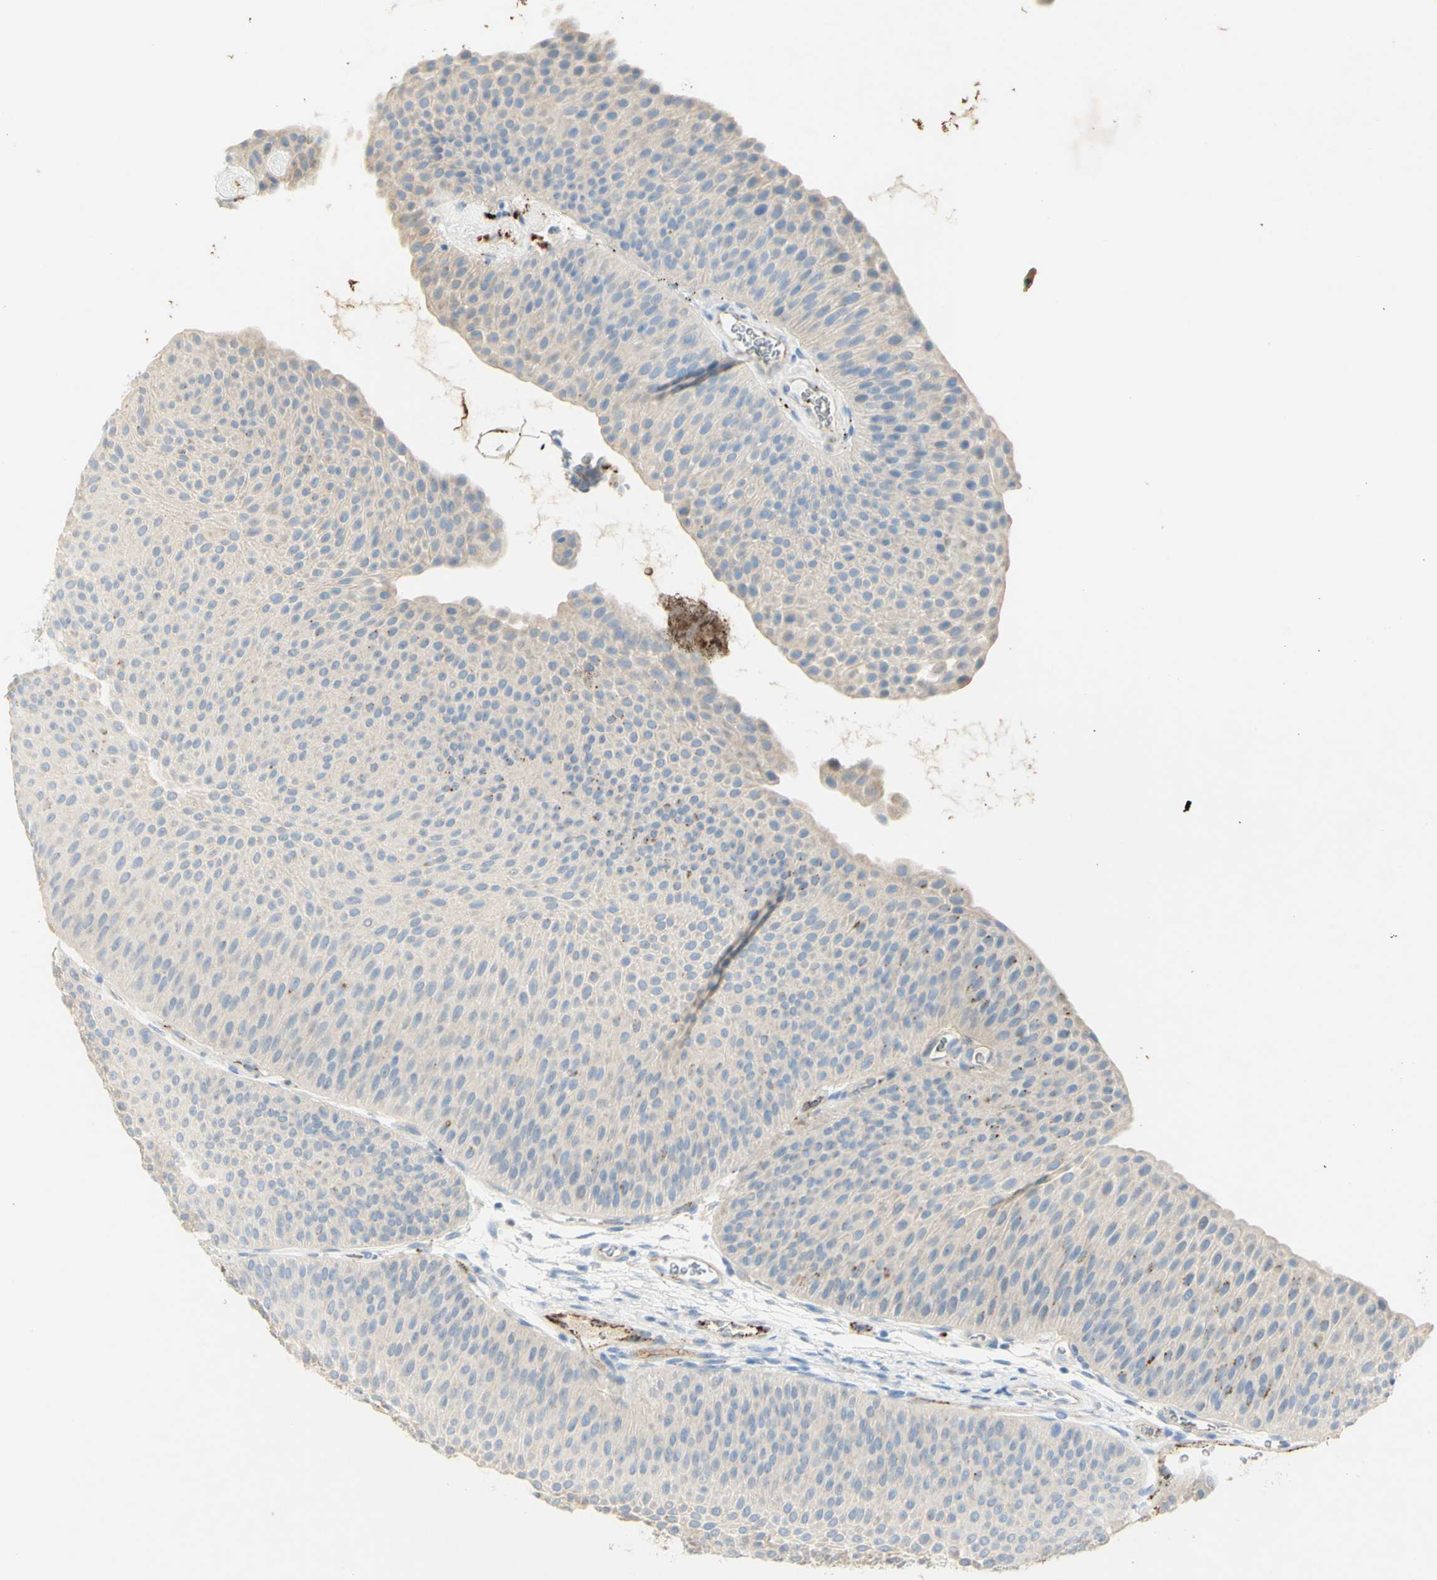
{"staining": {"intensity": "weak", "quantity": "<25%", "location": "cytoplasmic/membranous"}, "tissue": "urothelial cancer", "cell_type": "Tumor cells", "image_type": "cancer", "snomed": [{"axis": "morphology", "description": "Urothelial carcinoma, Low grade"}, {"axis": "topography", "description": "Urinary bladder"}], "caption": "The IHC photomicrograph has no significant expression in tumor cells of urothelial cancer tissue.", "gene": "GAN", "patient": {"sex": "female", "age": 60}}